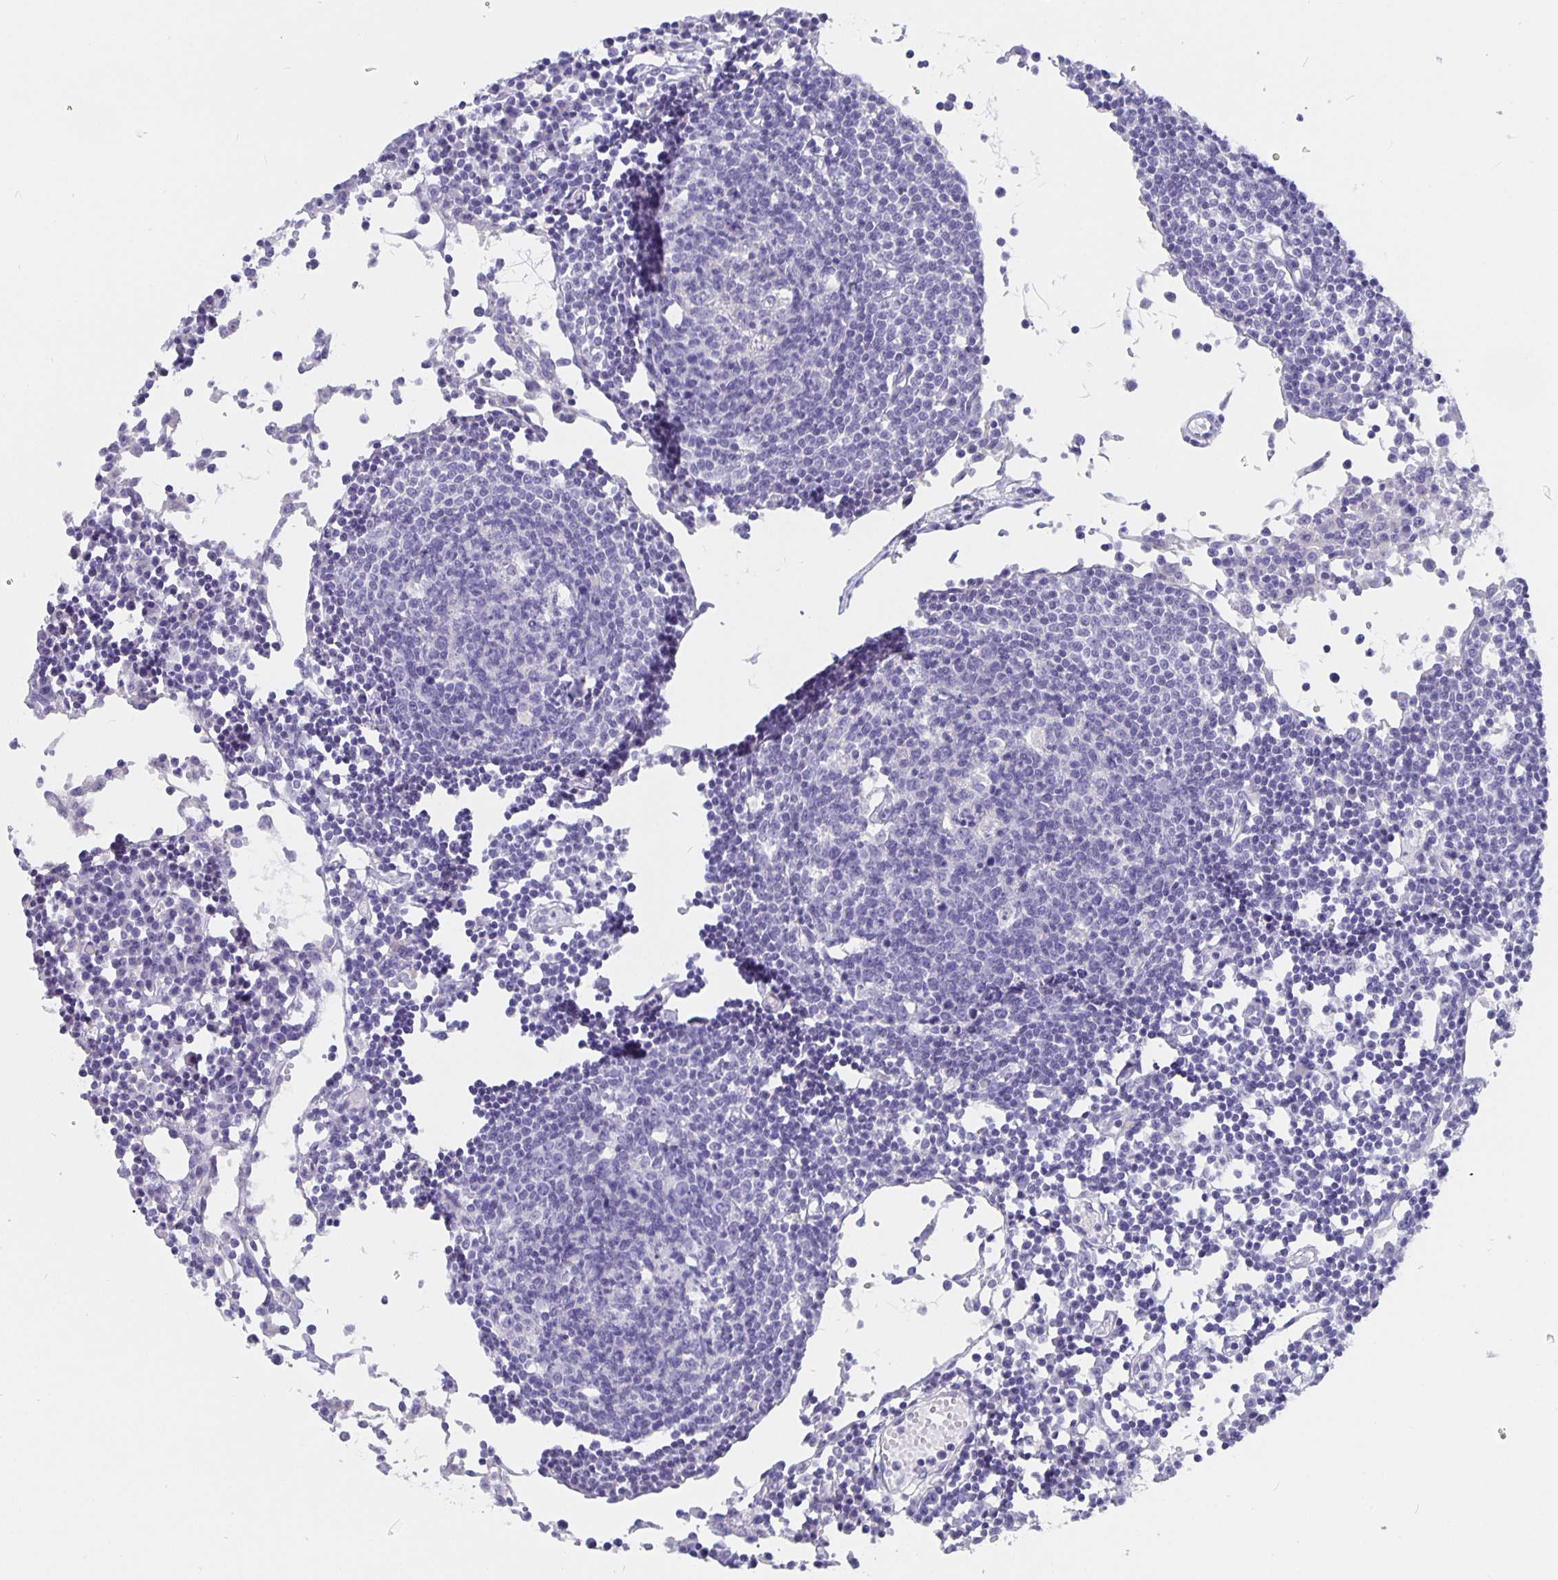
{"staining": {"intensity": "negative", "quantity": "none", "location": "none"}, "tissue": "lymph node", "cell_type": "Germinal center cells", "image_type": "normal", "snomed": [{"axis": "morphology", "description": "Normal tissue, NOS"}, {"axis": "topography", "description": "Lymph node"}], "caption": "DAB immunohistochemical staining of benign lymph node demonstrates no significant staining in germinal center cells. Nuclei are stained in blue.", "gene": "CFAP74", "patient": {"sex": "female", "age": 78}}